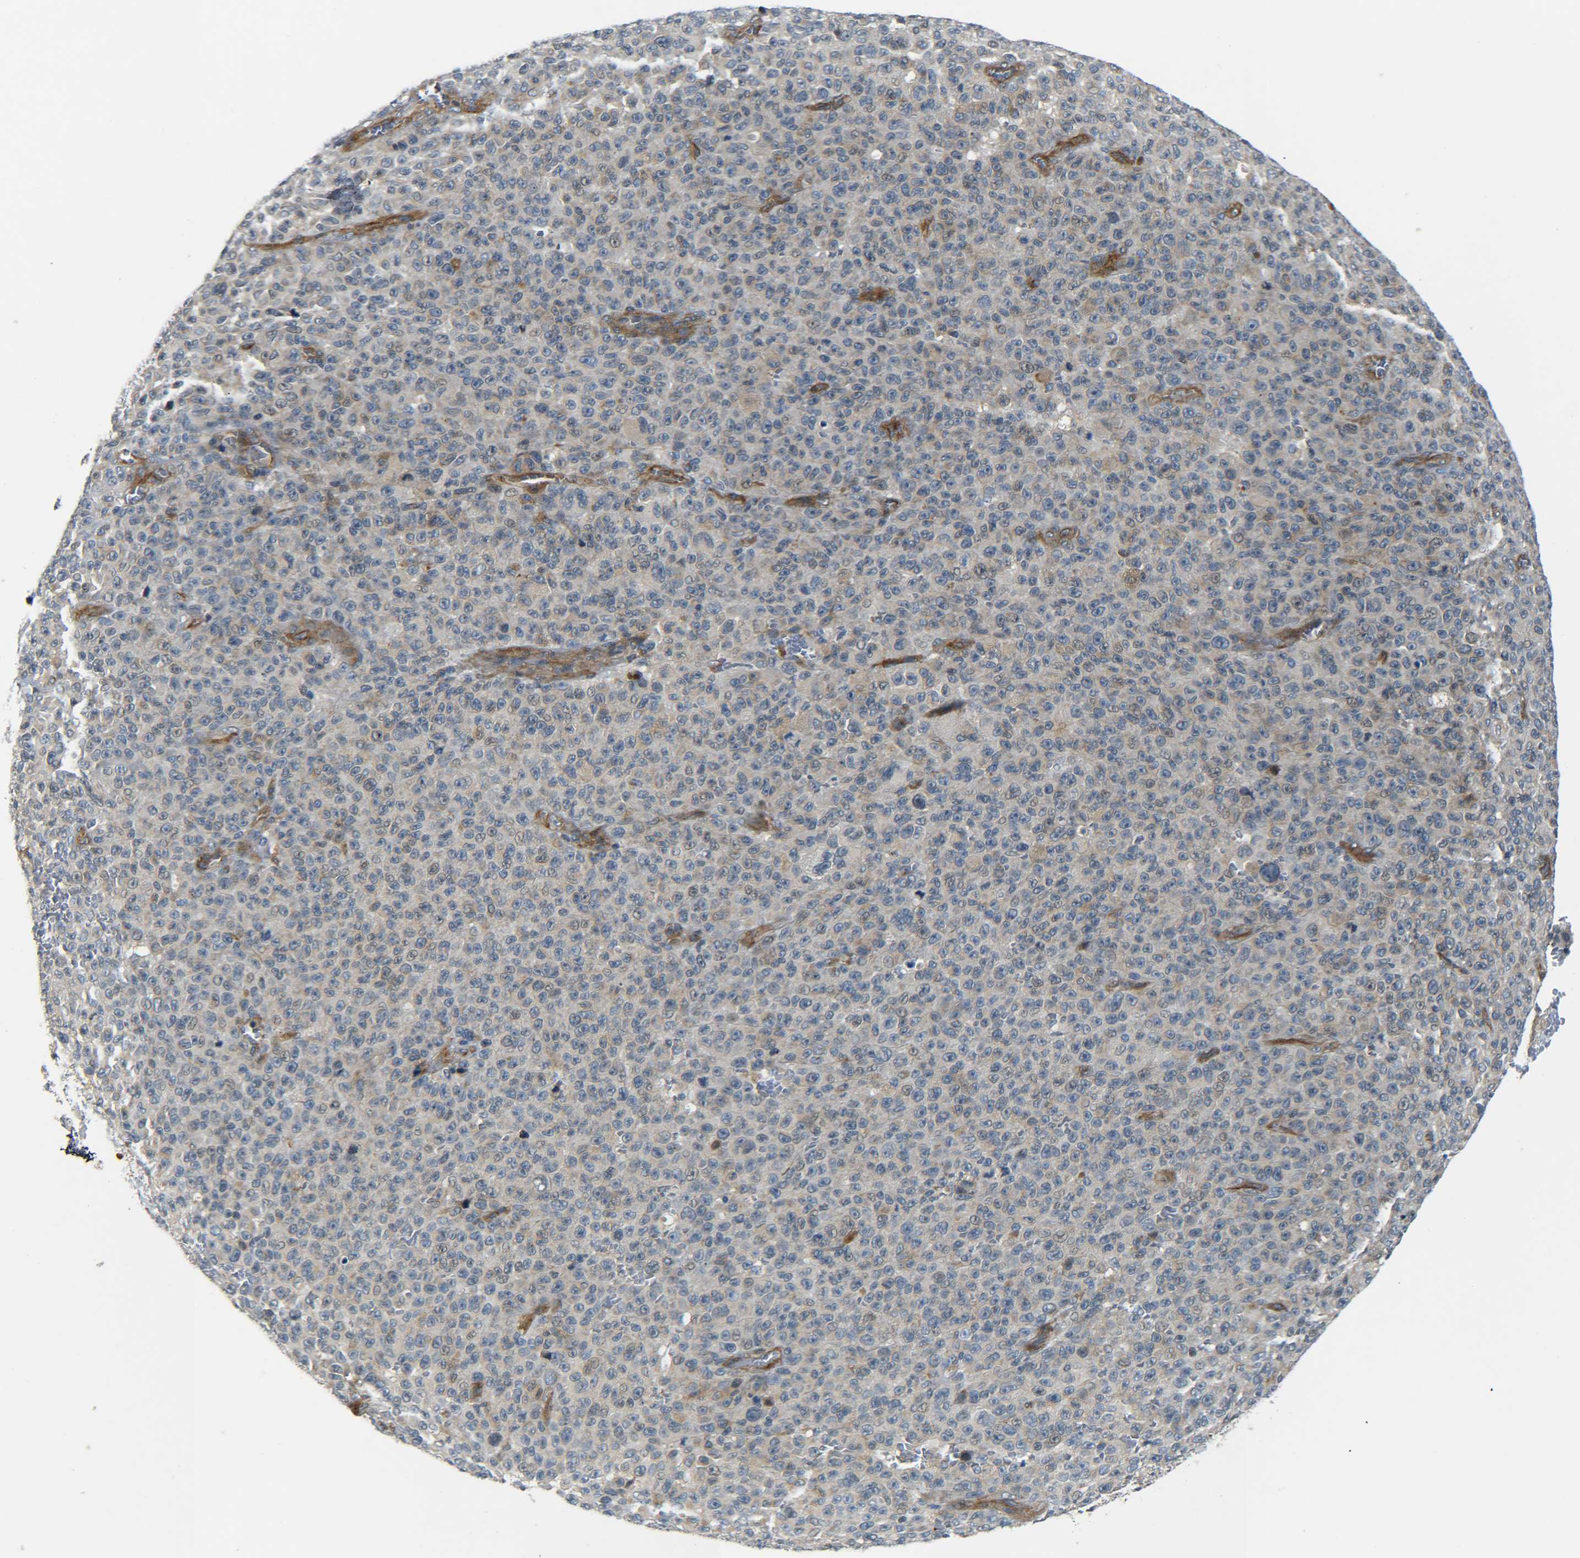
{"staining": {"intensity": "weak", "quantity": "25%-75%", "location": "cytoplasmic/membranous"}, "tissue": "melanoma", "cell_type": "Tumor cells", "image_type": "cancer", "snomed": [{"axis": "morphology", "description": "Malignant melanoma, NOS"}, {"axis": "topography", "description": "Skin"}], "caption": "Weak cytoplasmic/membranous expression for a protein is appreciated in about 25%-75% of tumor cells of malignant melanoma using immunohistochemistry.", "gene": "MEIS1", "patient": {"sex": "female", "age": 82}}